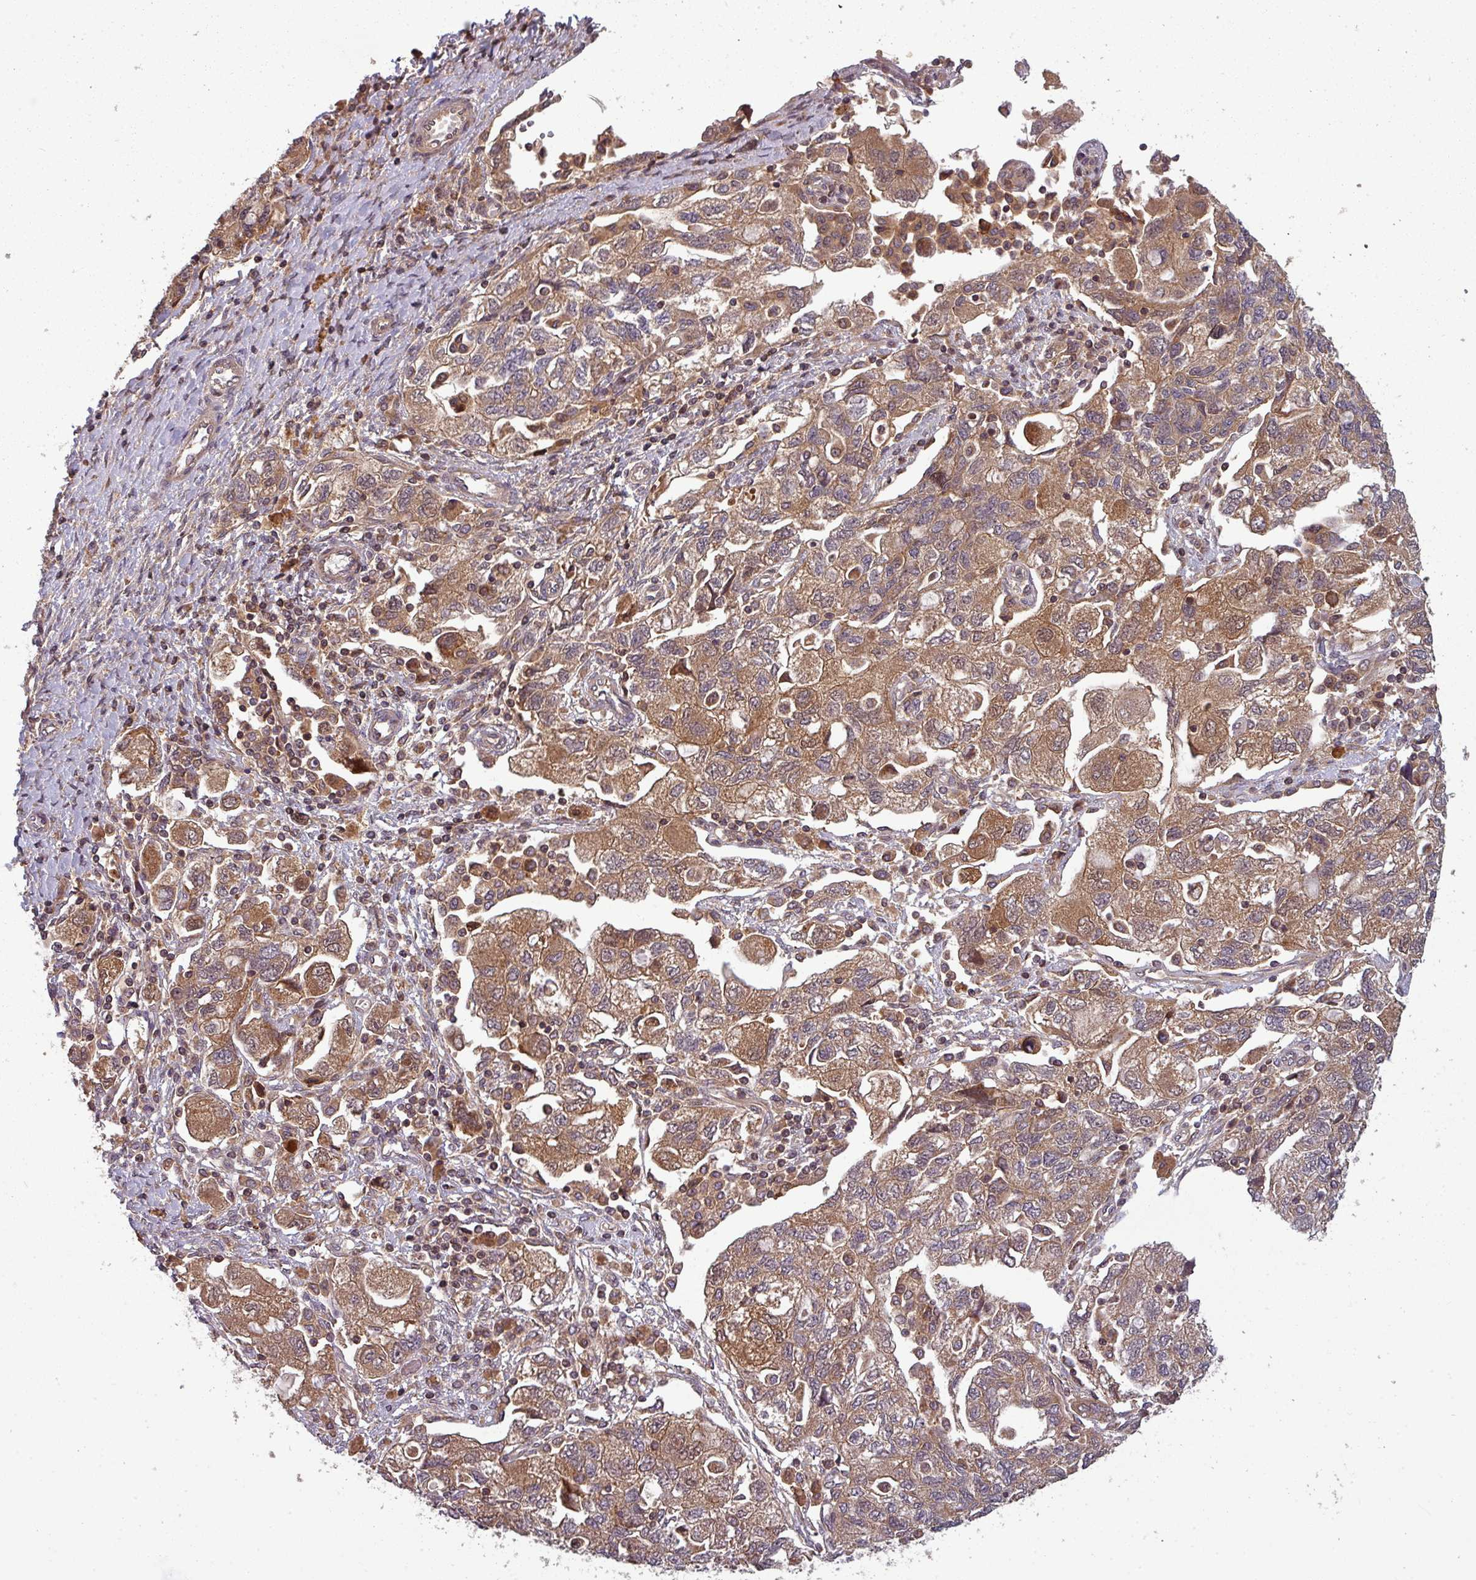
{"staining": {"intensity": "moderate", "quantity": ">75%", "location": "cytoplasmic/membranous"}, "tissue": "ovarian cancer", "cell_type": "Tumor cells", "image_type": "cancer", "snomed": [{"axis": "morphology", "description": "Carcinoma, NOS"}, {"axis": "morphology", "description": "Cystadenocarcinoma, serous, NOS"}, {"axis": "topography", "description": "Ovary"}], "caption": "The micrograph shows a brown stain indicating the presence of a protein in the cytoplasmic/membranous of tumor cells in ovarian cancer.", "gene": "GSKIP", "patient": {"sex": "female", "age": 69}}